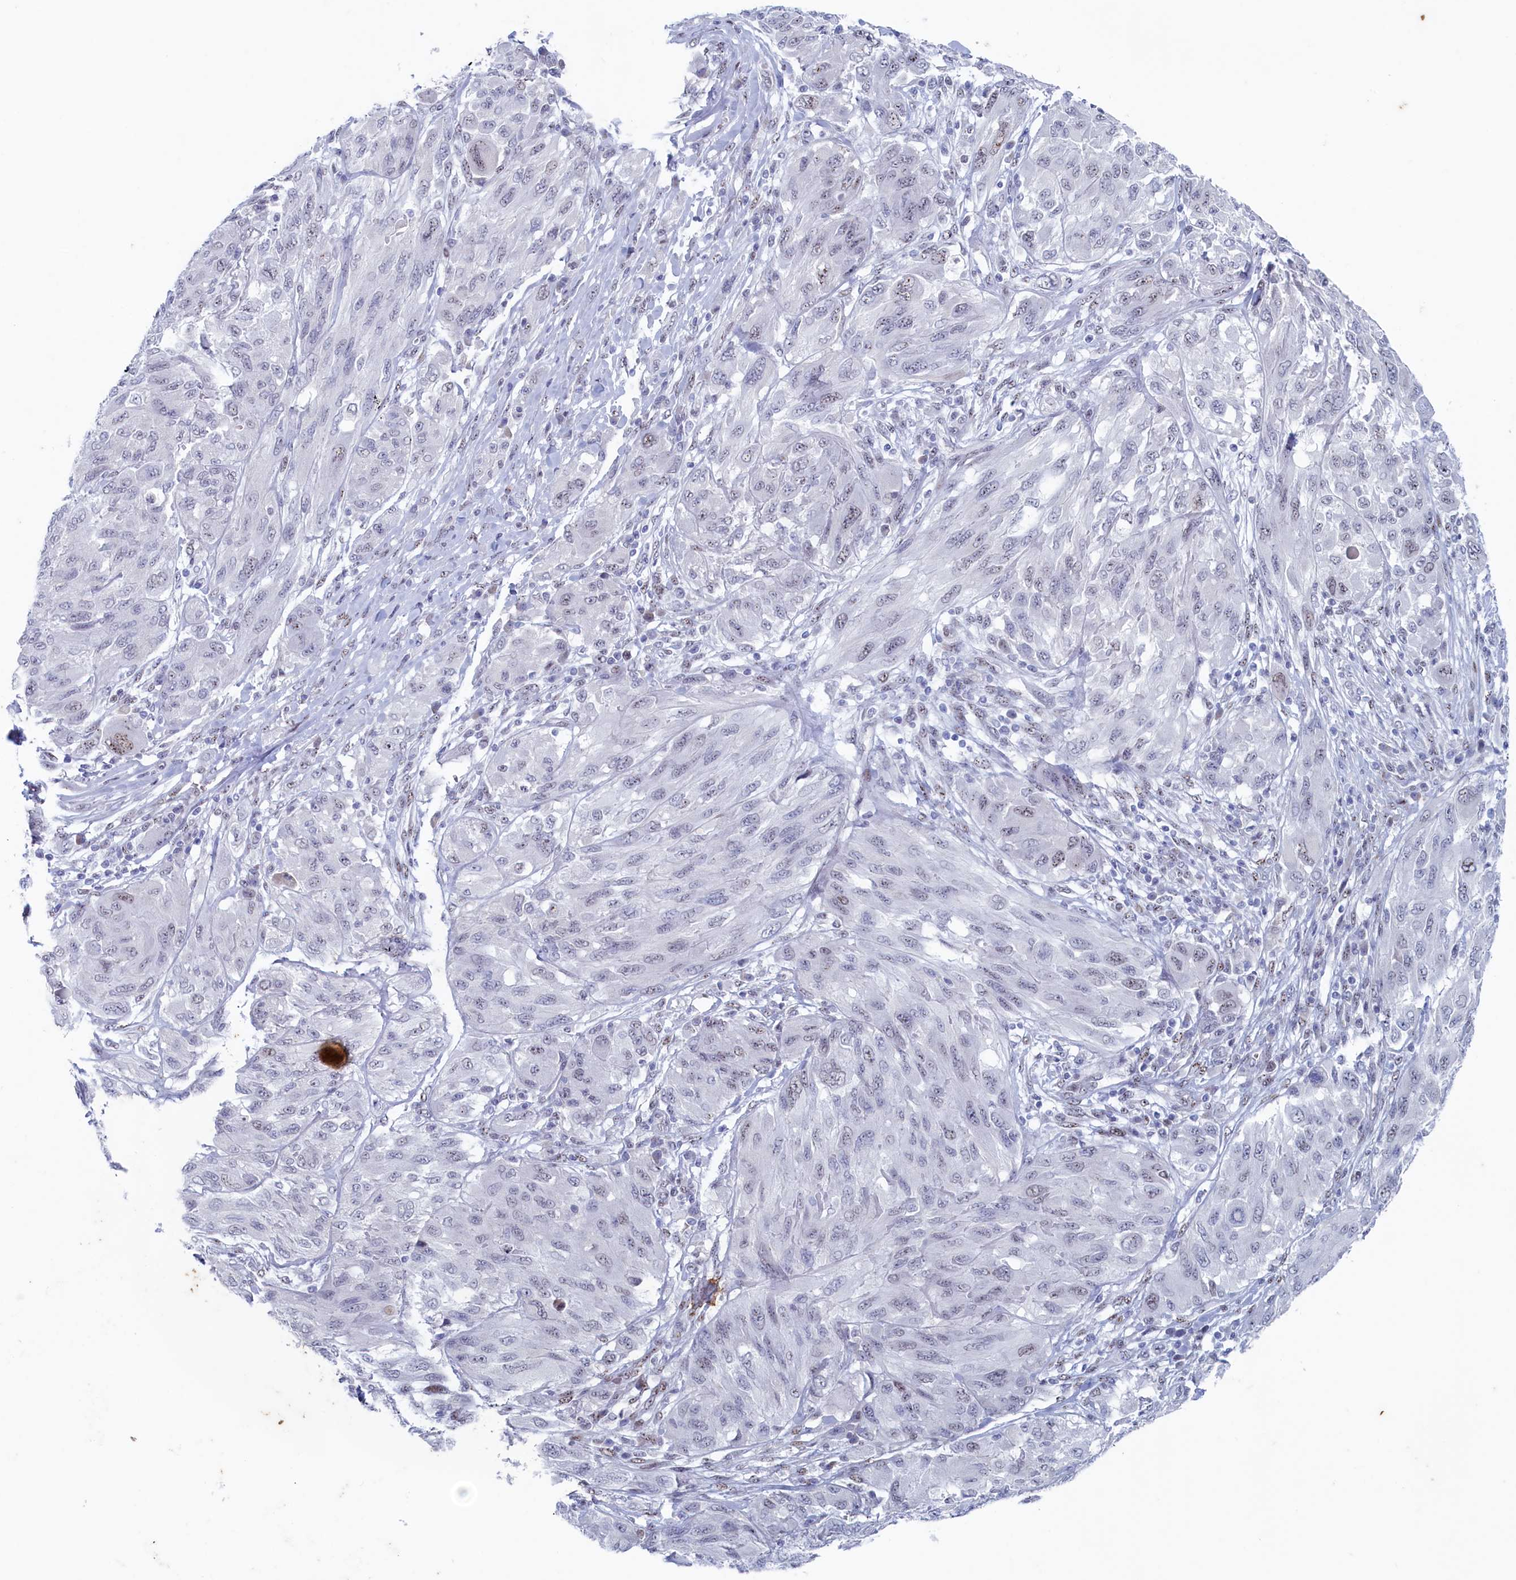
{"staining": {"intensity": "weak", "quantity": "<25%", "location": "nuclear"}, "tissue": "melanoma", "cell_type": "Tumor cells", "image_type": "cancer", "snomed": [{"axis": "morphology", "description": "Malignant melanoma, NOS"}, {"axis": "topography", "description": "Skin"}], "caption": "A photomicrograph of human melanoma is negative for staining in tumor cells.", "gene": "WDR76", "patient": {"sex": "female", "age": 91}}